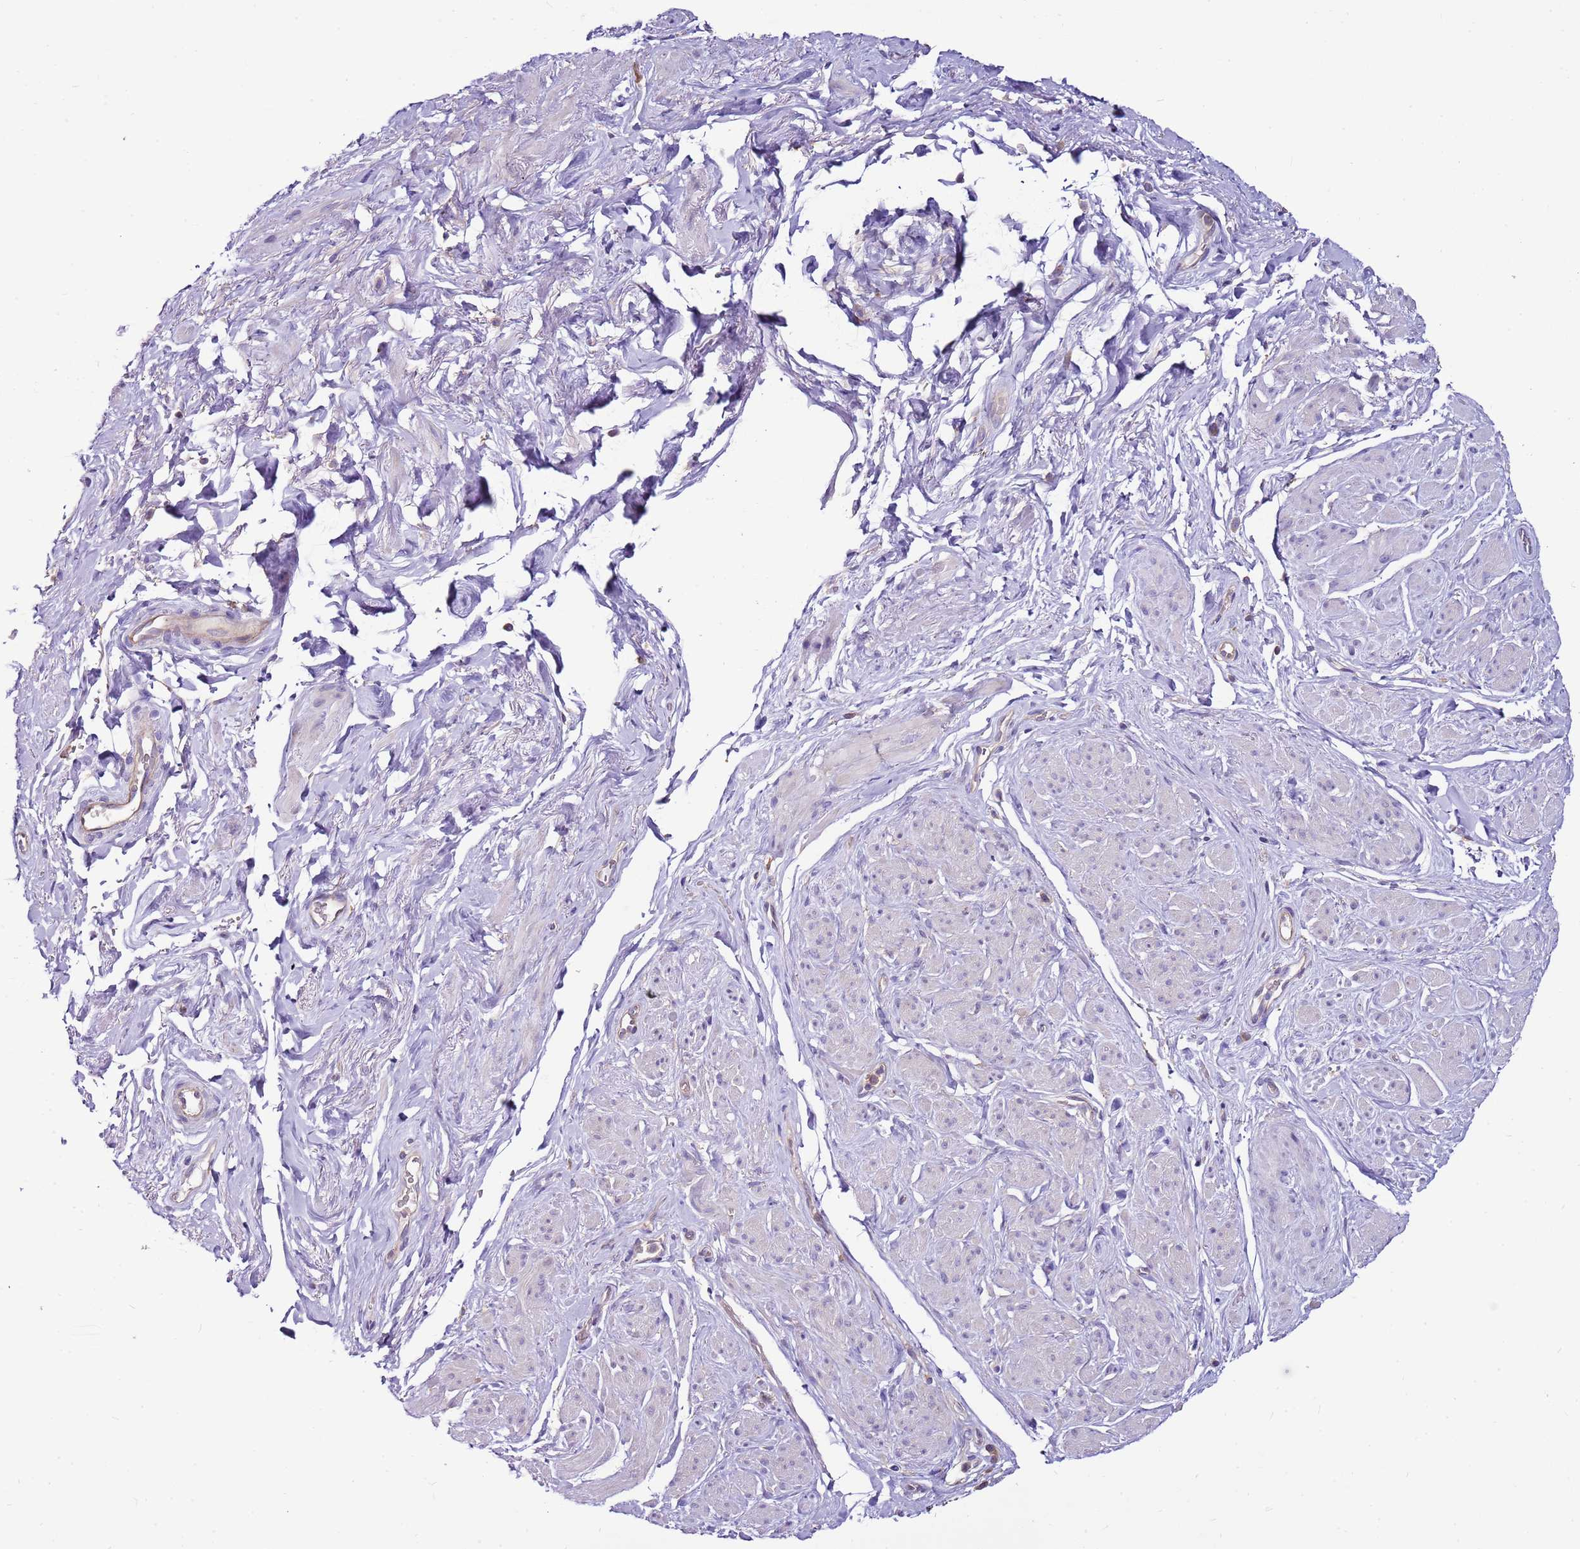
{"staining": {"intensity": "negative", "quantity": "none", "location": "none"}, "tissue": "smooth muscle", "cell_type": "Smooth muscle cells", "image_type": "normal", "snomed": [{"axis": "morphology", "description": "Normal tissue, NOS"}, {"axis": "topography", "description": "Smooth muscle"}, {"axis": "topography", "description": "Peripheral nerve tissue"}], "caption": "DAB immunohistochemical staining of normal human smooth muscle reveals no significant positivity in smooth muscle cells.", "gene": "ATXN2L", "patient": {"sex": "male", "age": 69}}